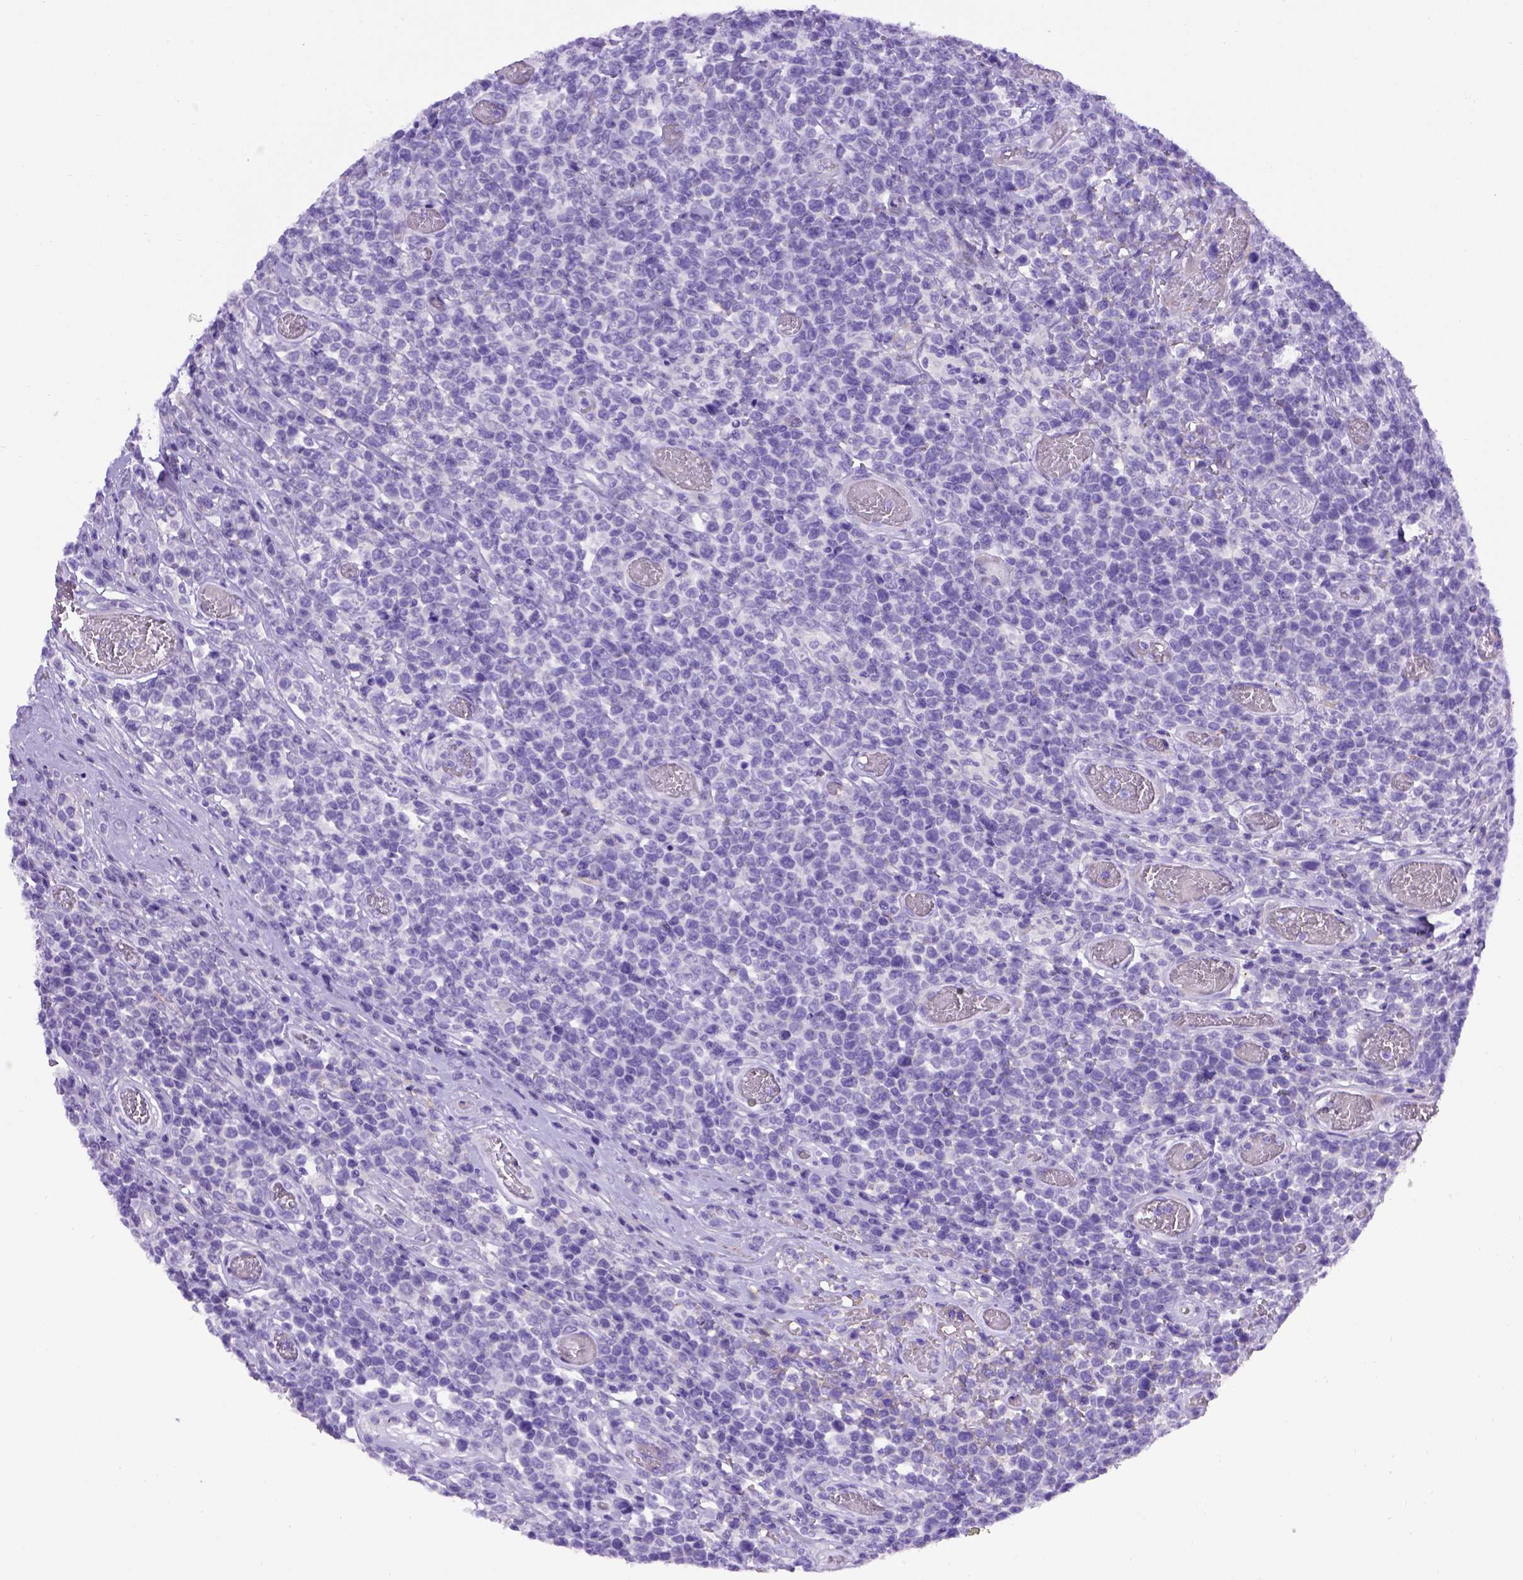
{"staining": {"intensity": "negative", "quantity": "none", "location": "none"}, "tissue": "lymphoma", "cell_type": "Tumor cells", "image_type": "cancer", "snomed": [{"axis": "morphology", "description": "Malignant lymphoma, non-Hodgkin's type, High grade"}, {"axis": "topography", "description": "Soft tissue"}], "caption": "Immunohistochemistry image of neoplastic tissue: high-grade malignant lymphoma, non-Hodgkin's type stained with DAB (3,3'-diaminobenzidine) reveals no significant protein positivity in tumor cells. (Brightfield microscopy of DAB immunohistochemistry (IHC) at high magnification).", "gene": "ADAM12", "patient": {"sex": "female", "age": 56}}